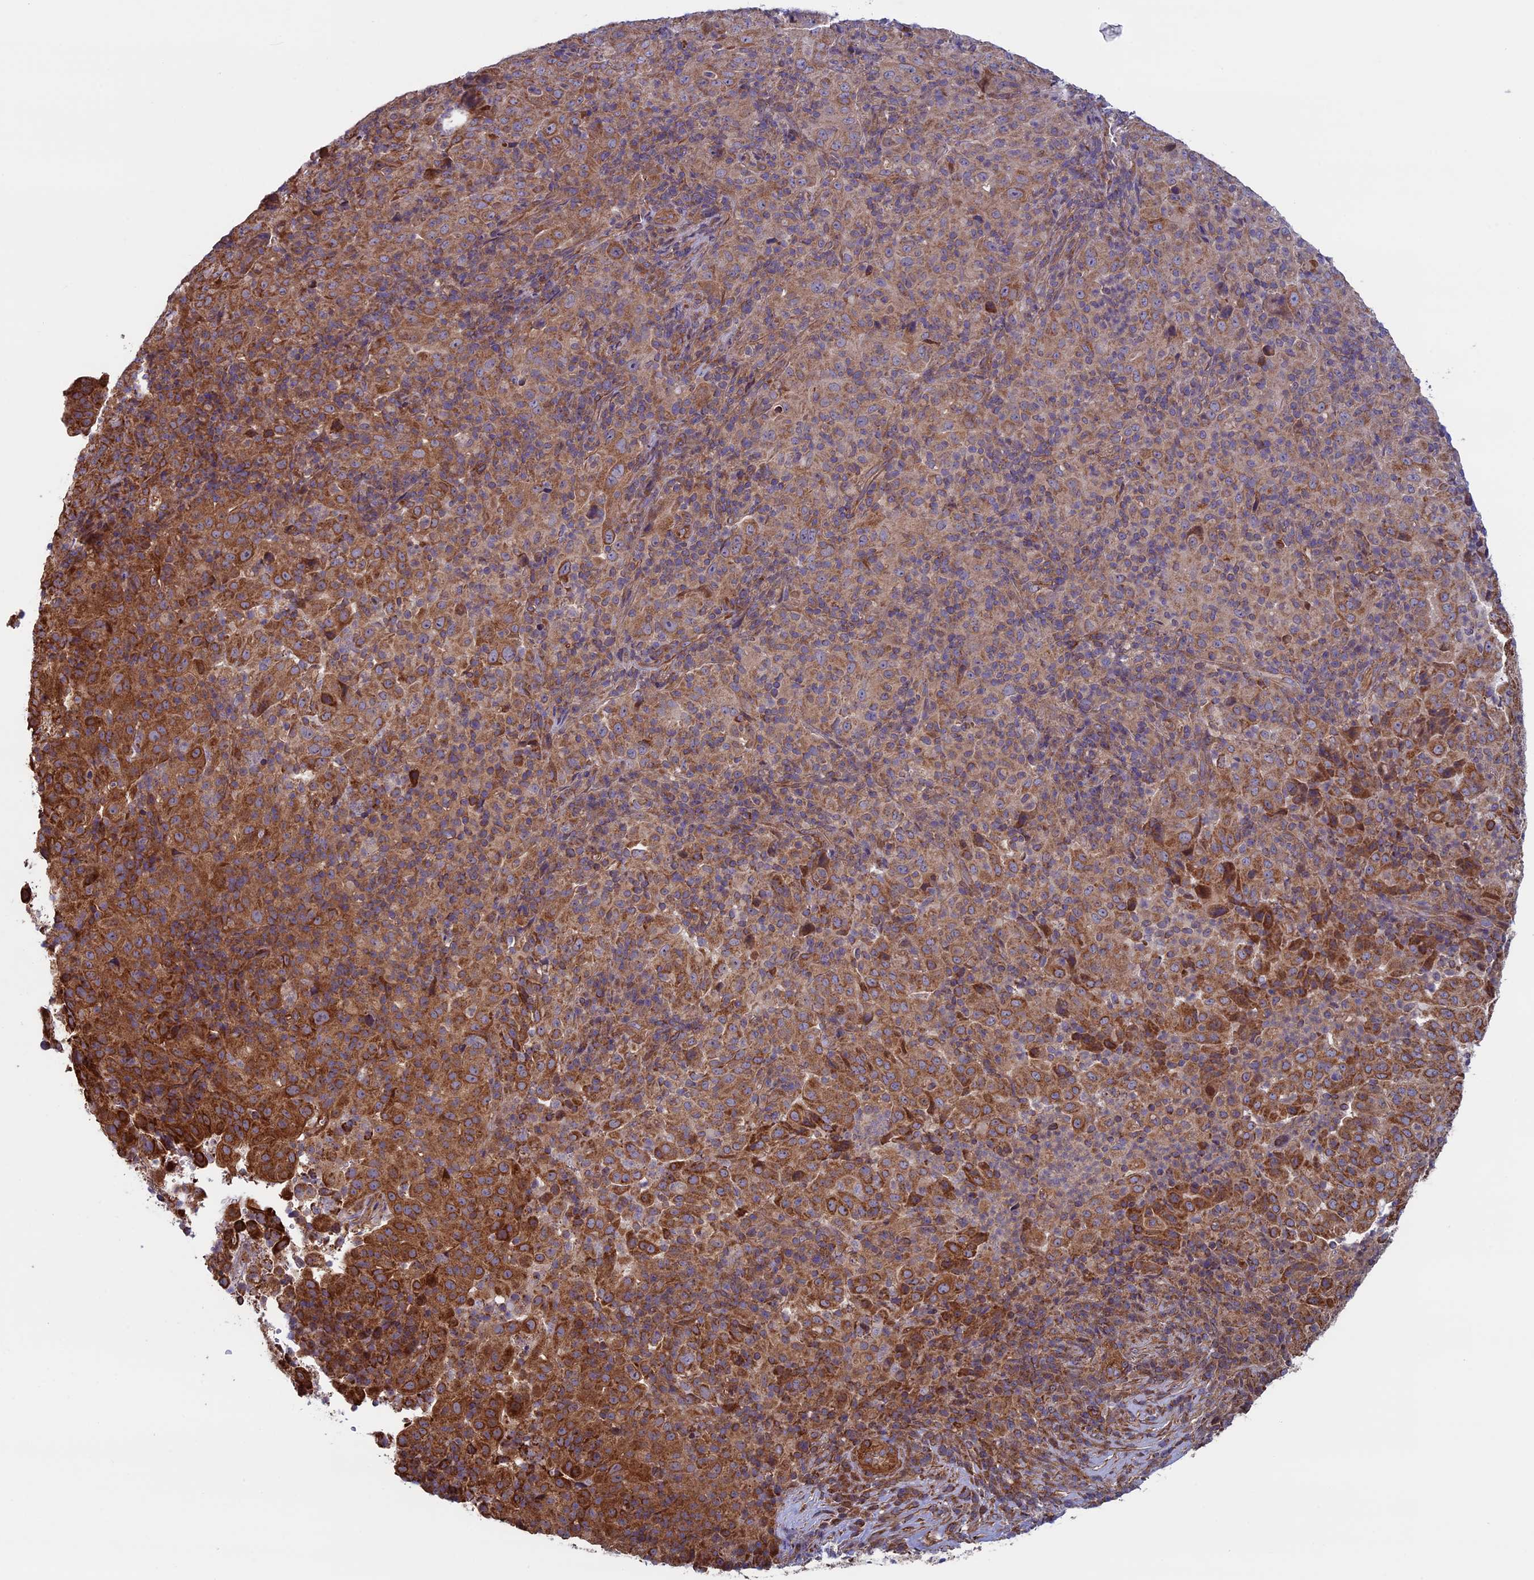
{"staining": {"intensity": "strong", "quantity": "25%-75%", "location": "cytoplasmic/membranous"}, "tissue": "pancreatic cancer", "cell_type": "Tumor cells", "image_type": "cancer", "snomed": [{"axis": "morphology", "description": "Adenocarcinoma, NOS"}, {"axis": "topography", "description": "Pancreas"}], "caption": "Tumor cells reveal high levels of strong cytoplasmic/membranous expression in approximately 25%-75% of cells in adenocarcinoma (pancreatic). (DAB IHC with brightfield microscopy, high magnification).", "gene": "CCDC8", "patient": {"sex": "male", "age": 63}}